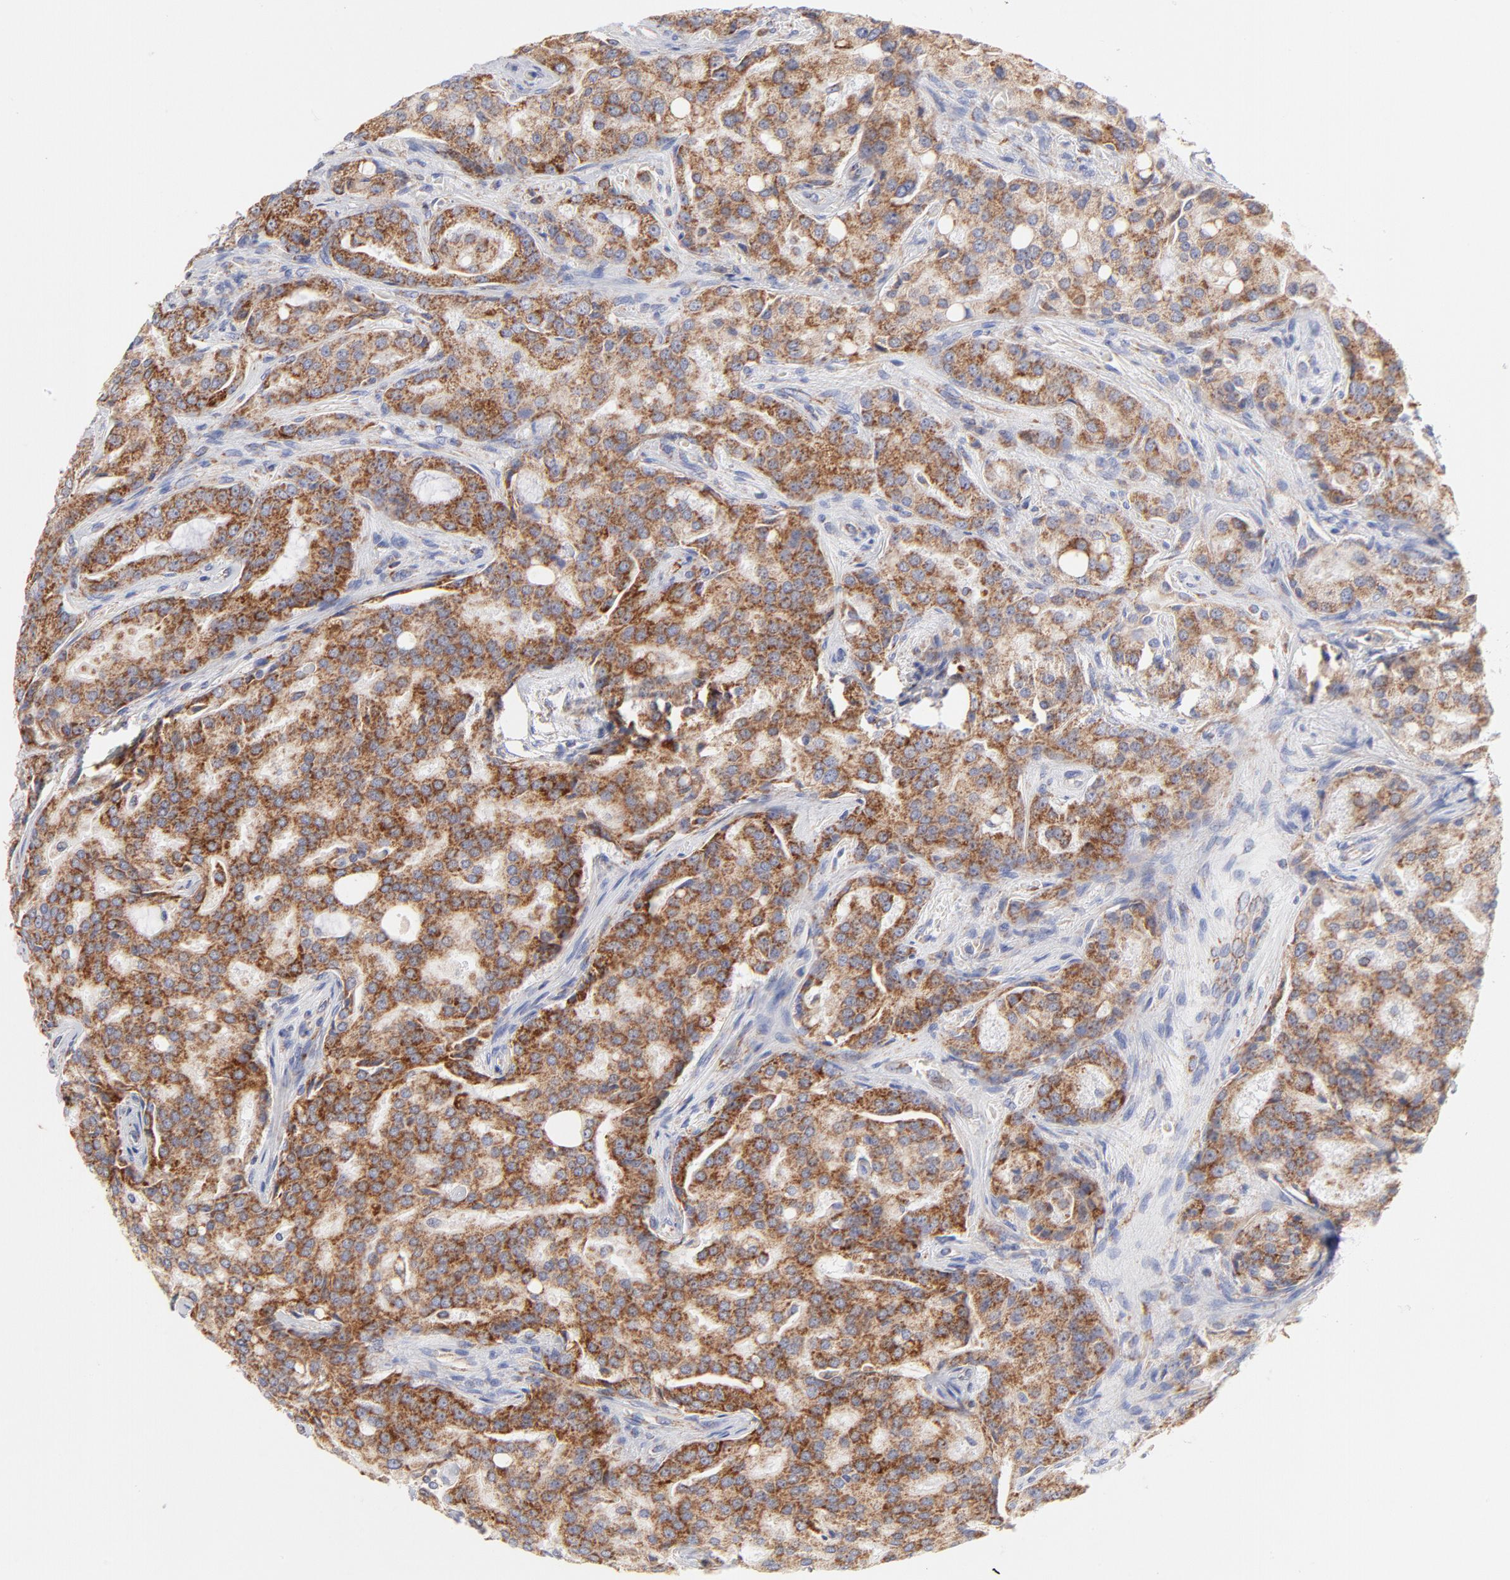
{"staining": {"intensity": "moderate", "quantity": ">75%", "location": "cytoplasmic/membranous"}, "tissue": "prostate cancer", "cell_type": "Tumor cells", "image_type": "cancer", "snomed": [{"axis": "morphology", "description": "Adenocarcinoma, High grade"}, {"axis": "topography", "description": "Prostate"}], "caption": "This micrograph demonstrates immunohistochemistry staining of human adenocarcinoma (high-grade) (prostate), with medium moderate cytoplasmic/membranous staining in approximately >75% of tumor cells.", "gene": "TIMM8A", "patient": {"sex": "male", "age": 72}}